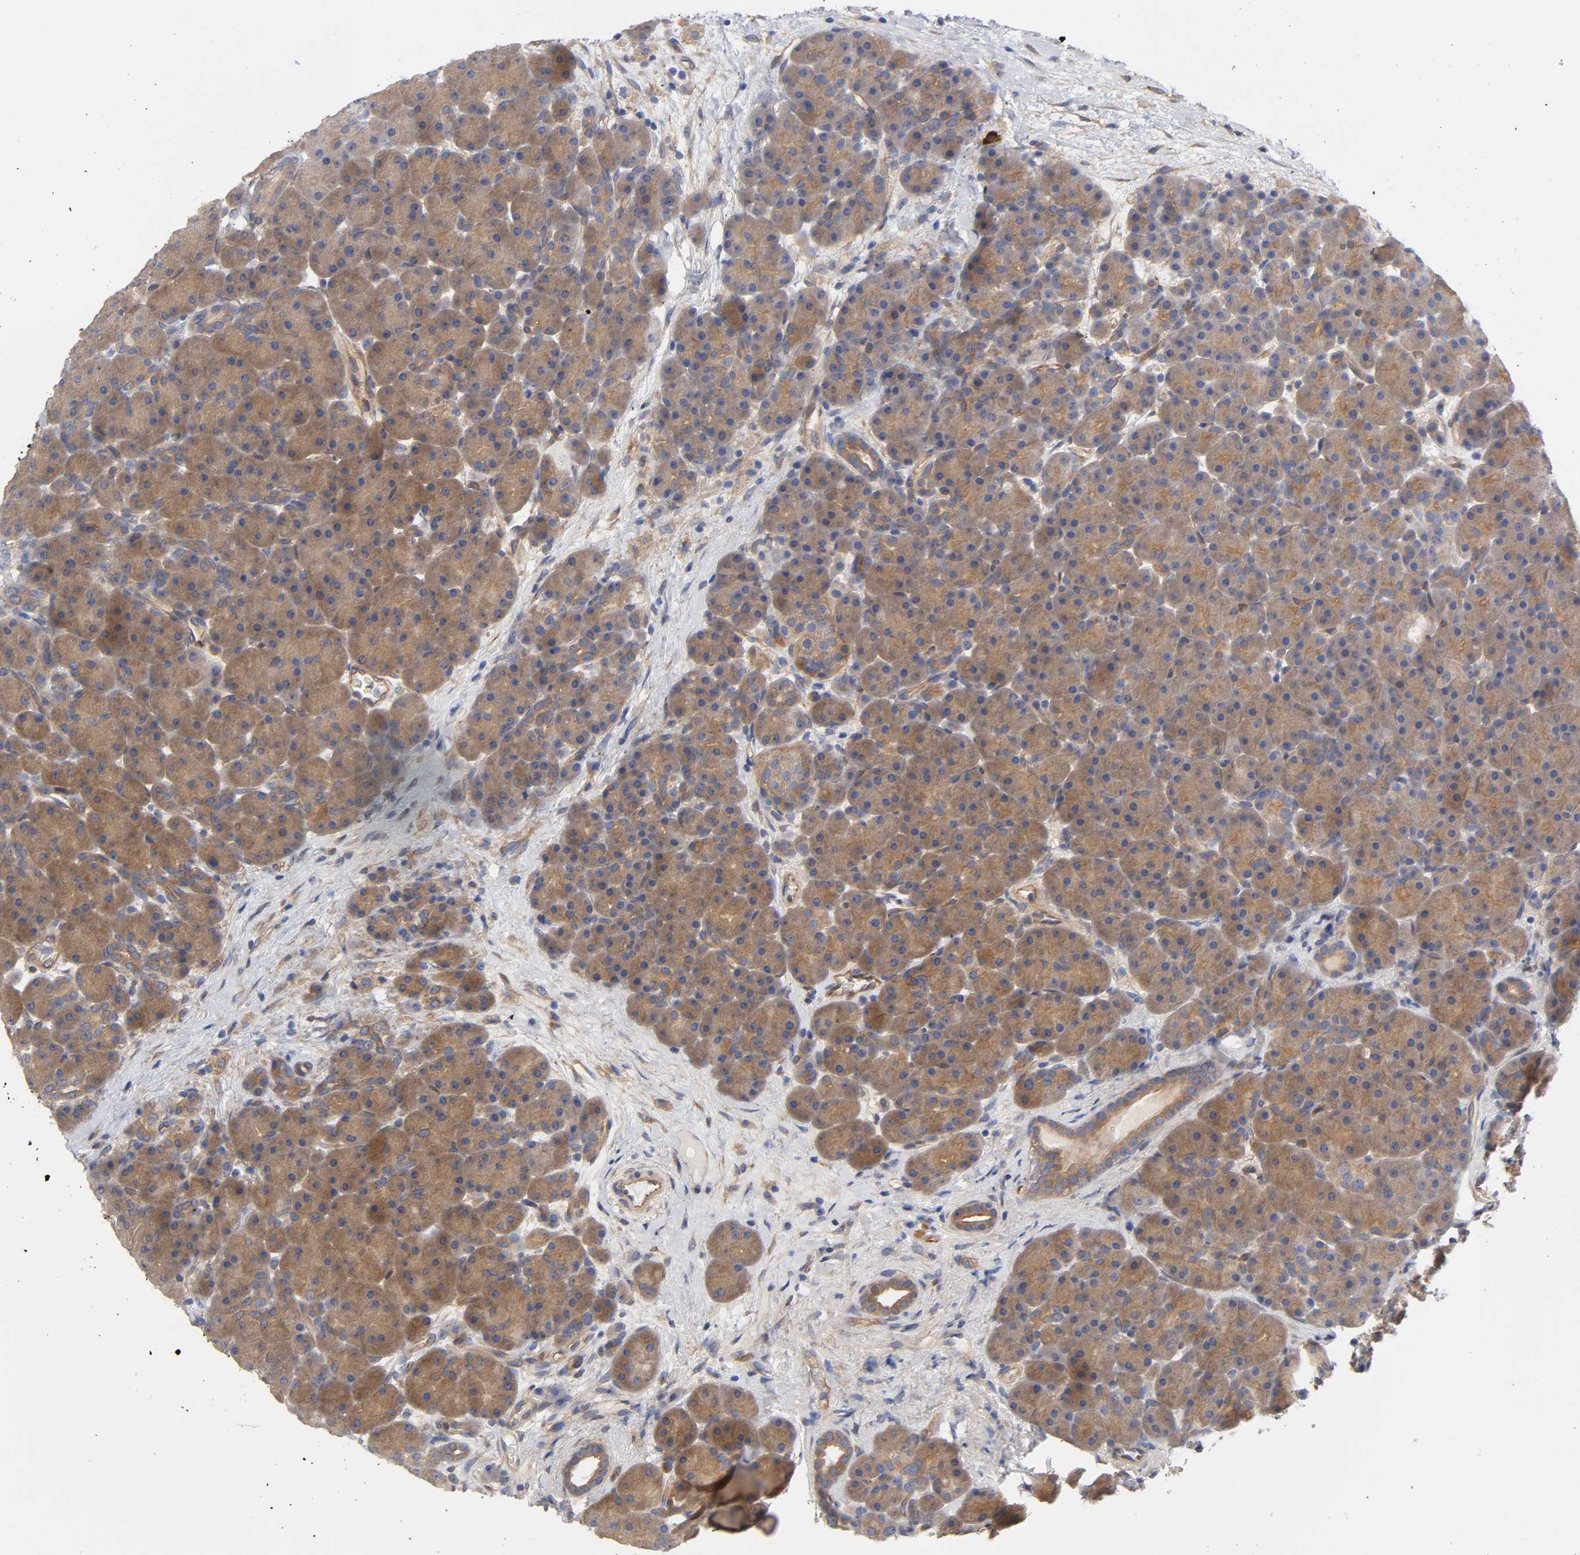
{"staining": {"intensity": "moderate", "quantity": ">75%", "location": "cytoplasmic/membranous"}, "tissue": "pancreas", "cell_type": "Exocrine glandular cells", "image_type": "normal", "snomed": [{"axis": "morphology", "description": "Normal tissue, NOS"}, {"axis": "topography", "description": "Pancreas"}], "caption": "Exocrine glandular cells reveal moderate cytoplasmic/membranous positivity in approximately >75% of cells in normal pancreas.", "gene": "RAB13", "patient": {"sex": "male", "age": 66}}